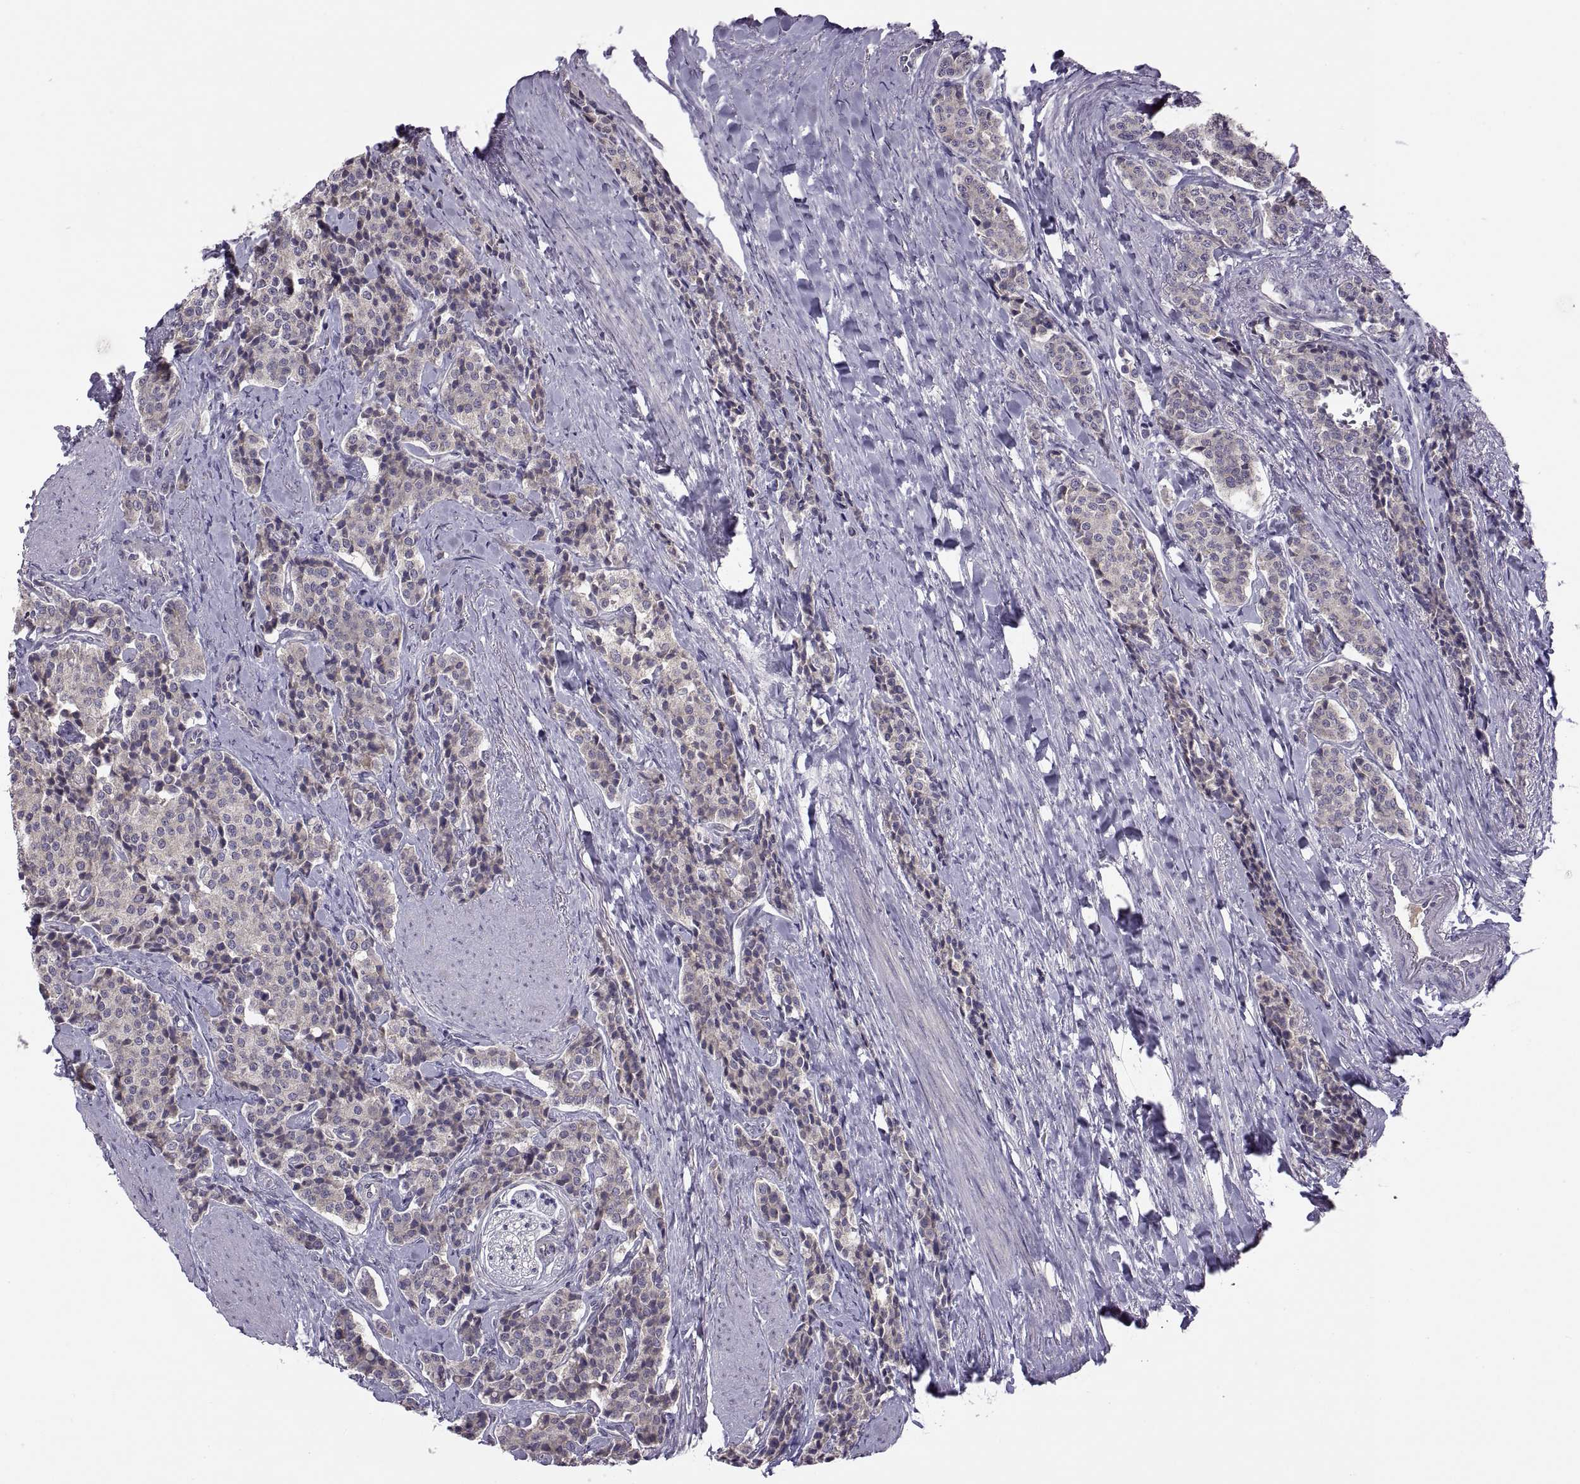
{"staining": {"intensity": "weak", "quantity": "25%-75%", "location": "cytoplasmic/membranous"}, "tissue": "carcinoid", "cell_type": "Tumor cells", "image_type": "cancer", "snomed": [{"axis": "morphology", "description": "Carcinoid, malignant, NOS"}, {"axis": "topography", "description": "Small intestine"}], "caption": "Brown immunohistochemical staining in carcinoid (malignant) exhibits weak cytoplasmic/membranous expression in about 25%-75% of tumor cells.", "gene": "ACSBG2", "patient": {"sex": "female", "age": 58}}